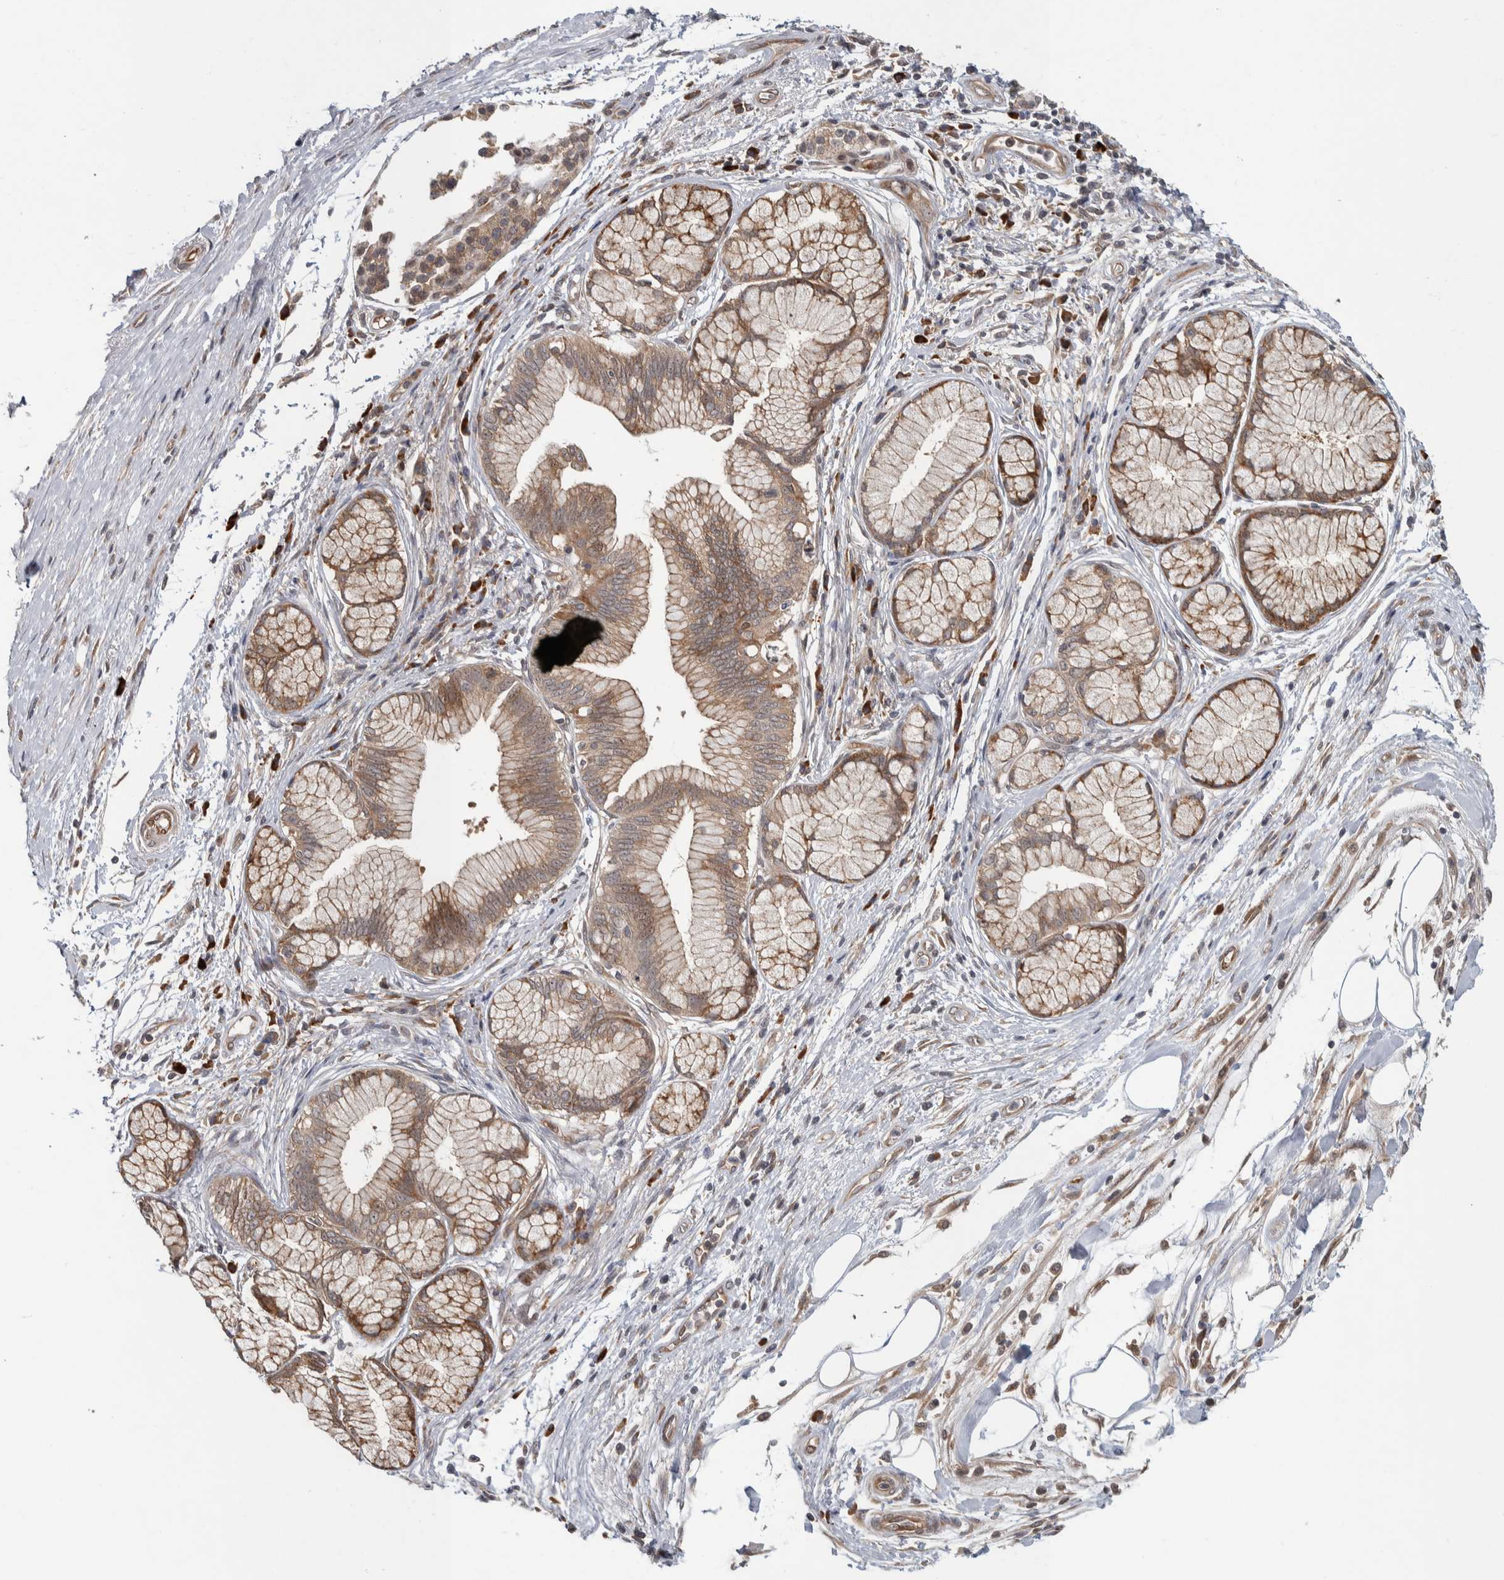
{"staining": {"intensity": "moderate", "quantity": ">75%", "location": "cytoplasmic/membranous"}, "tissue": "pancreatic cancer", "cell_type": "Tumor cells", "image_type": "cancer", "snomed": [{"axis": "morphology", "description": "Adenocarcinoma, NOS"}, {"axis": "topography", "description": "Pancreas"}], "caption": "A histopathology image of pancreatic adenocarcinoma stained for a protein exhibits moderate cytoplasmic/membranous brown staining in tumor cells. The staining was performed using DAB (3,3'-diaminobenzidine) to visualize the protein expression in brown, while the nuclei were stained in blue with hematoxylin (Magnification: 20x).", "gene": "TBC1D31", "patient": {"sex": "female", "age": 70}}